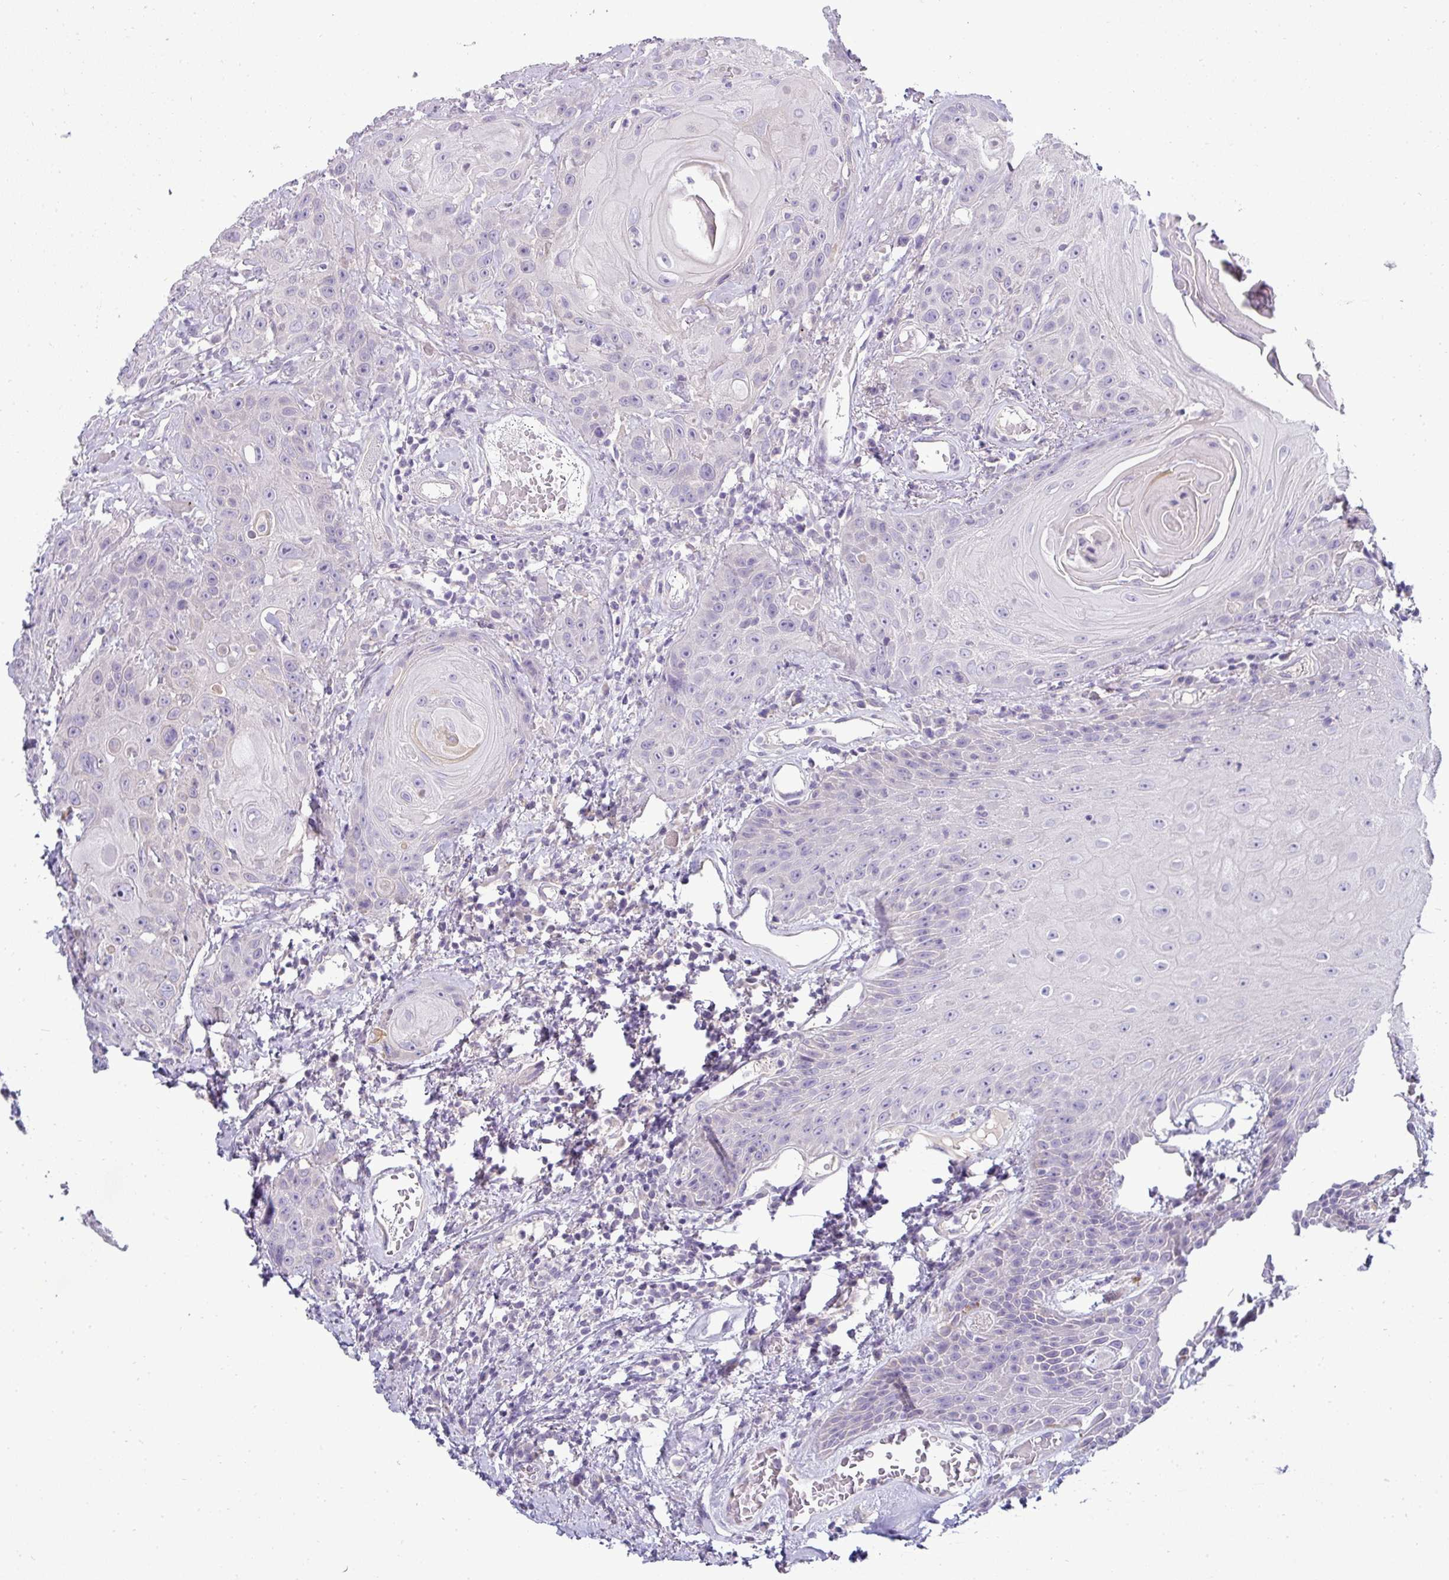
{"staining": {"intensity": "weak", "quantity": "<25%", "location": "cytoplasmic/membranous"}, "tissue": "head and neck cancer", "cell_type": "Tumor cells", "image_type": "cancer", "snomed": [{"axis": "morphology", "description": "Squamous cell carcinoma, NOS"}, {"axis": "topography", "description": "Head-Neck"}], "caption": "Tumor cells show no significant protein expression in head and neck cancer.", "gene": "ASXL3", "patient": {"sex": "female", "age": 59}}